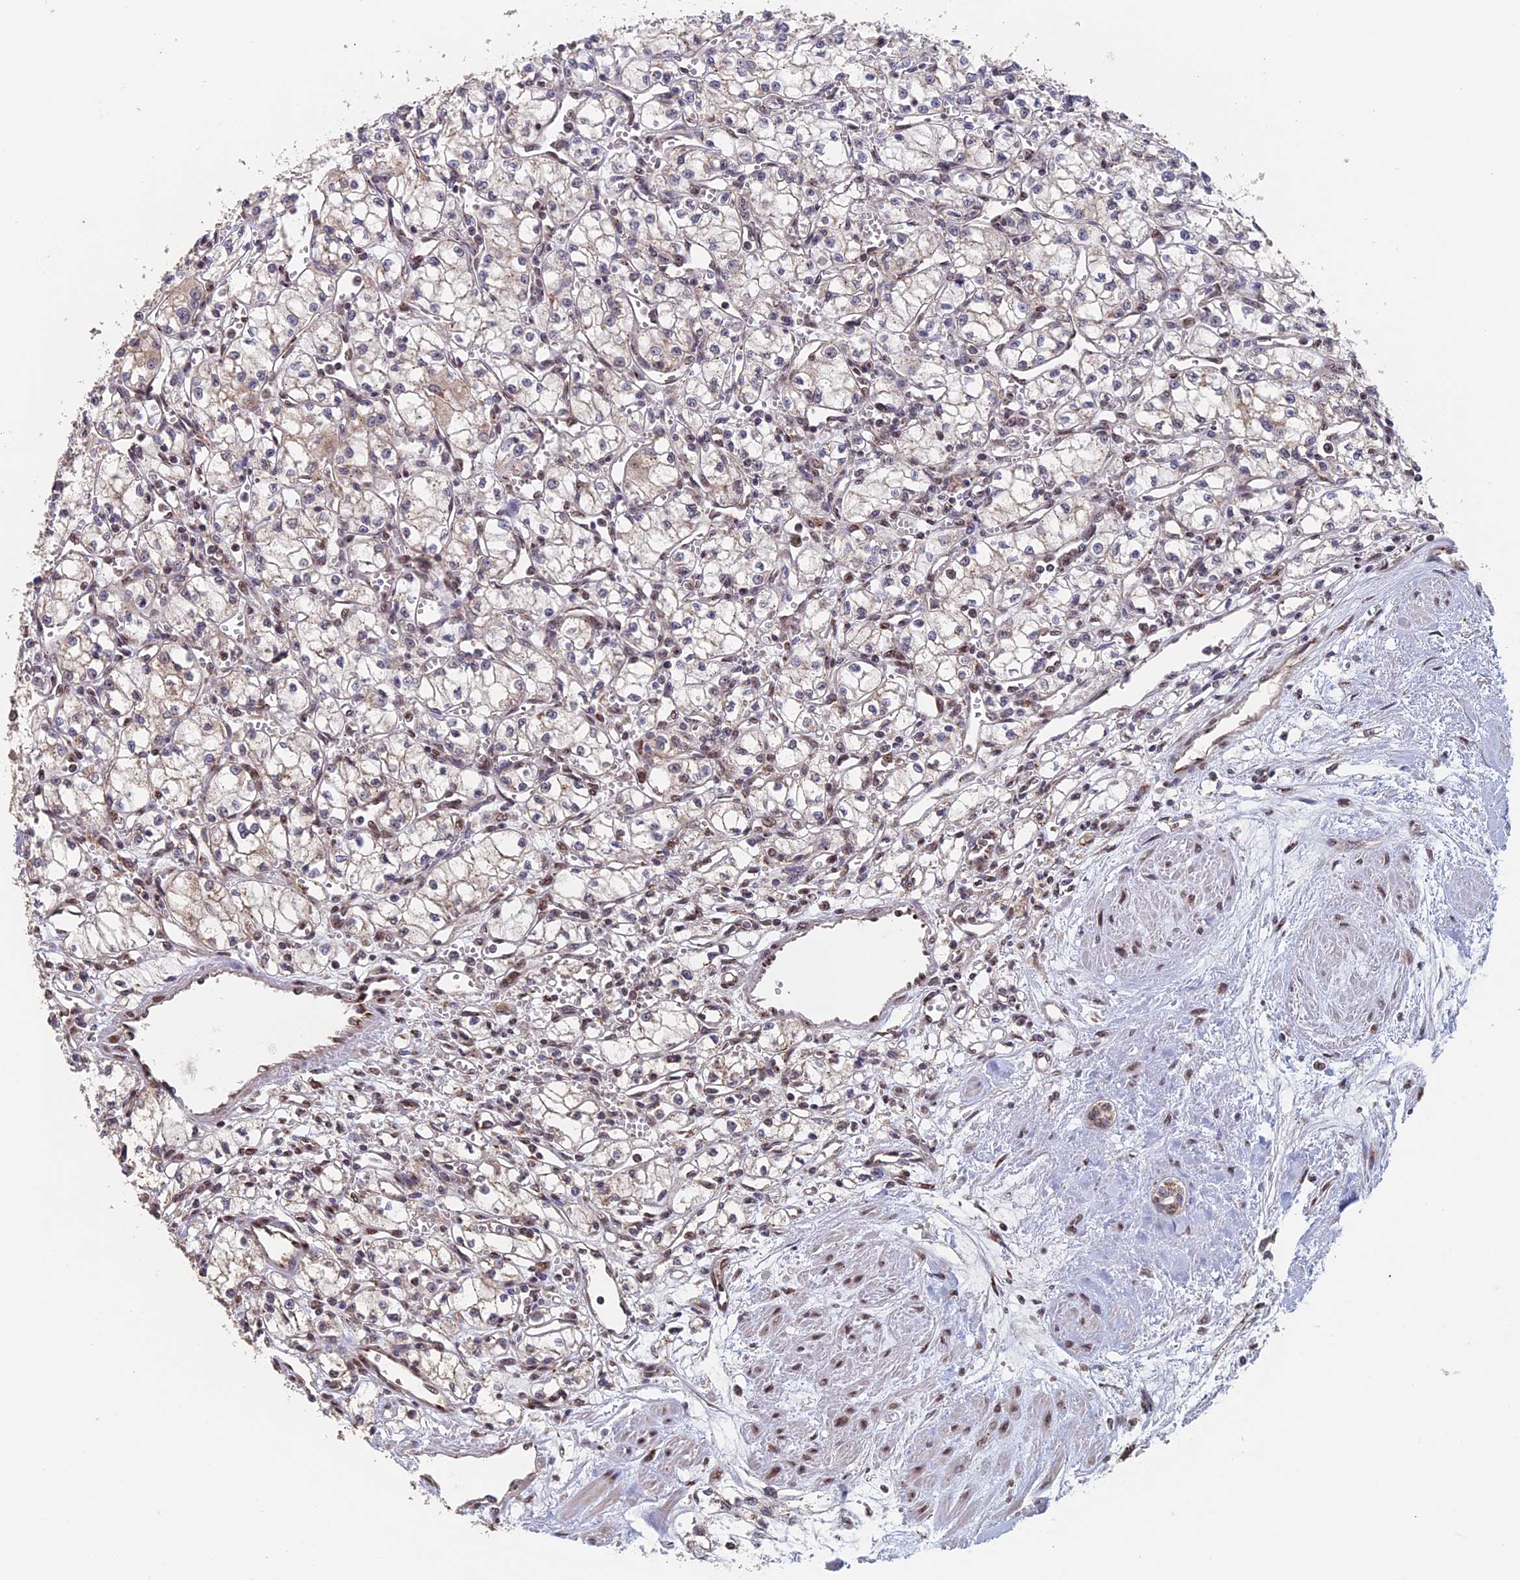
{"staining": {"intensity": "weak", "quantity": "25%-75%", "location": "cytoplasmic/membranous"}, "tissue": "renal cancer", "cell_type": "Tumor cells", "image_type": "cancer", "snomed": [{"axis": "morphology", "description": "Normal tissue, NOS"}, {"axis": "morphology", "description": "Adenocarcinoma, NOS"}, {"axis": "topography", "description": "Kidney"}], "caption": "IHC staining of renal cancer, which displays low levels of weak cytoplasmic/membranous staining in about 25%-75% of tumor cells indicating weak cytoplasmic/membranous protein expression. The staining was performed using DAB (brown) for protein detection and nuclei were counterstained in hematoxylin (blue).", "gene": "PIGQ", "patient": {"sex": "male", "age": 59}}